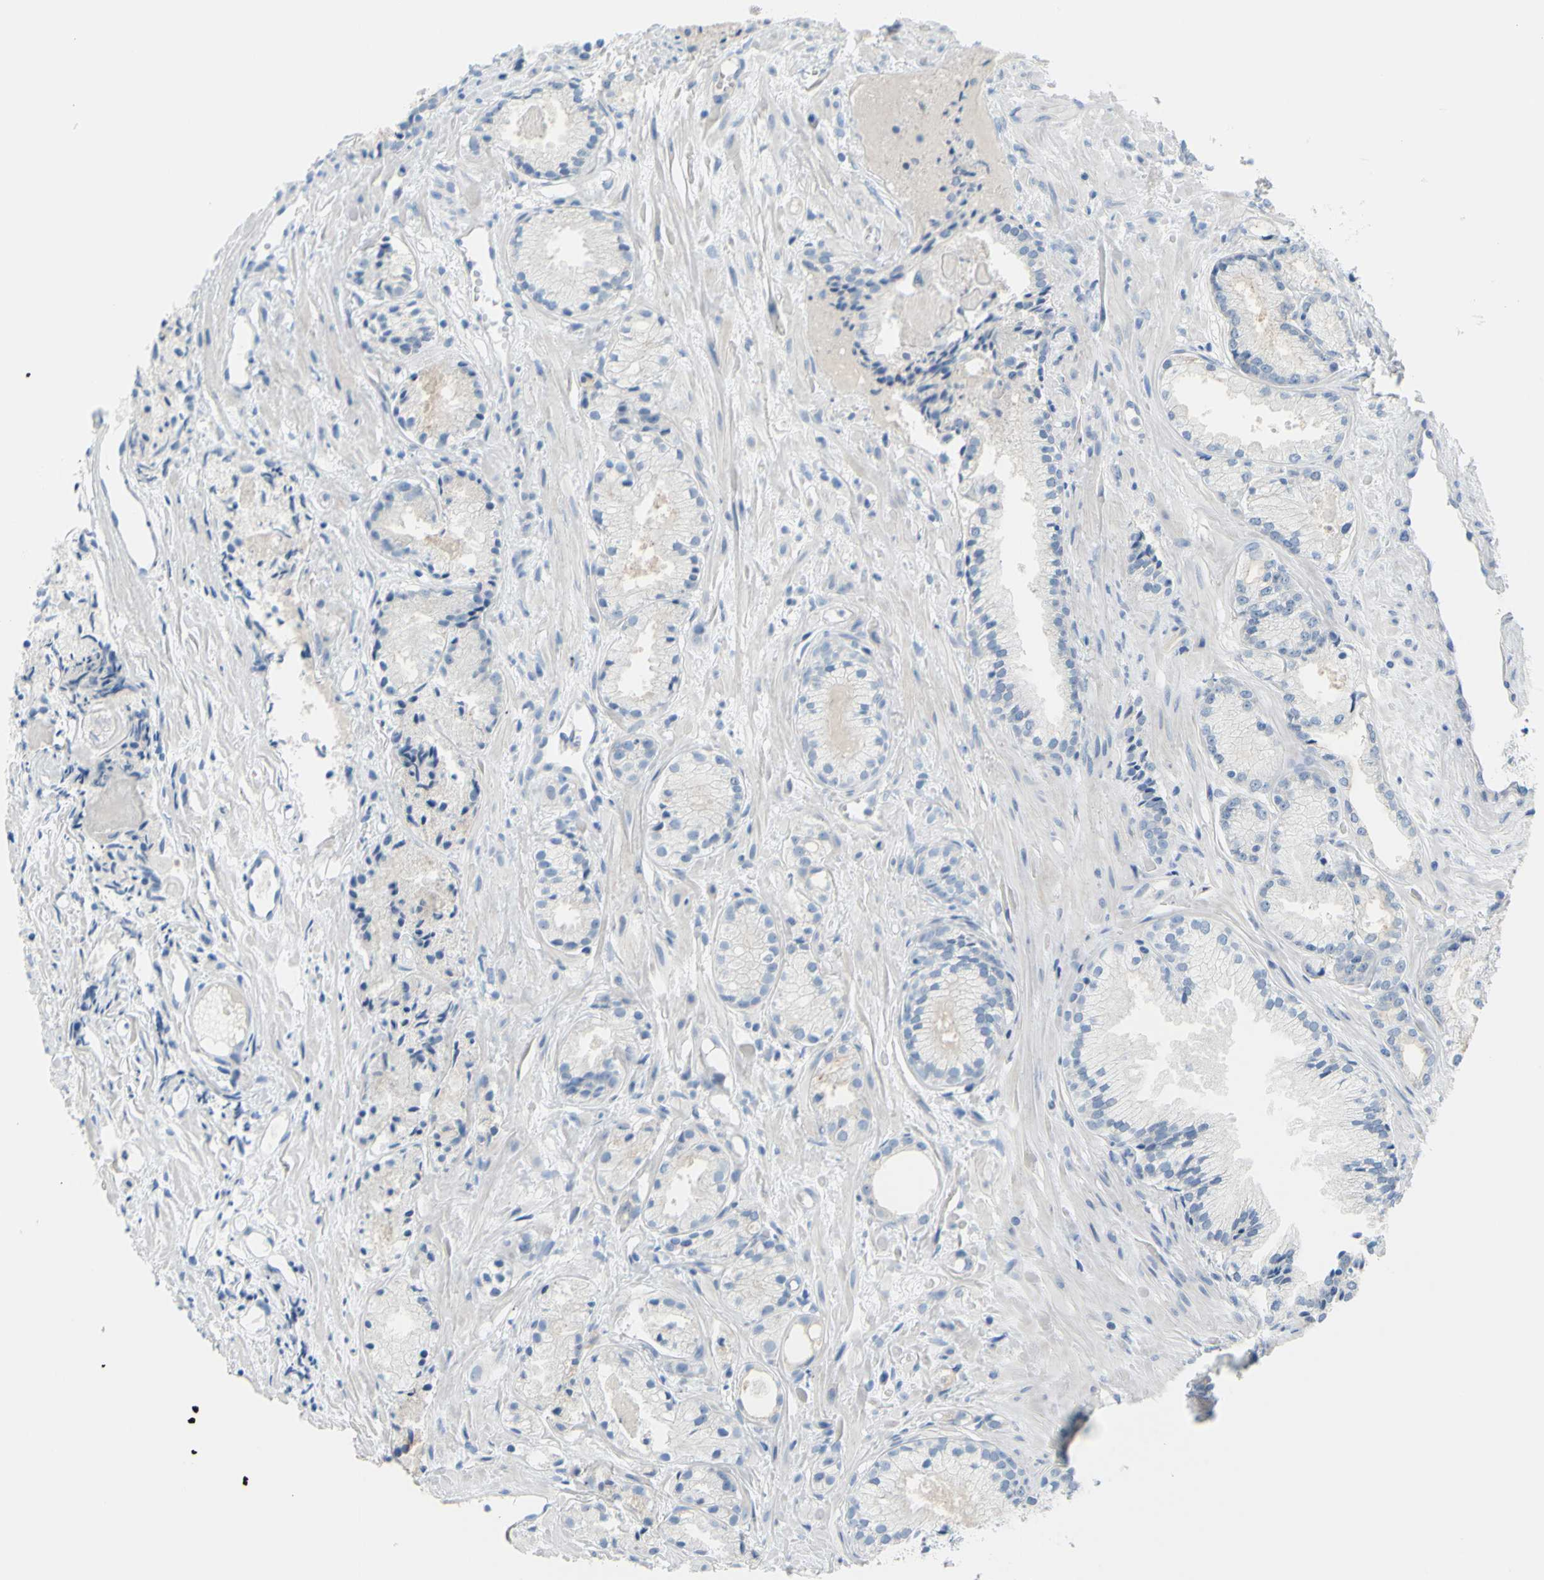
{"staining": {"intensity": "moderate", "quantity": "<25%", "location": "cytoplasmic/membranous"}, "tissue": "prostate cancer", "cell_type": "Tumor cells", "image_type": "cancer", "snomed": [{"axis": "morphology", "description": "Adenocarcinoma, Low grade"}, {"axis": "topography", "description": "Prostate"}], "caption": "Immunohistochemical staining of human prostate cancer displays low levels of moderate cytoplasmic/membranous staining in approximately <25% of tumor cells.", "gene": "SLC1A2", "patient": {"sex": "male", "age": 72}}